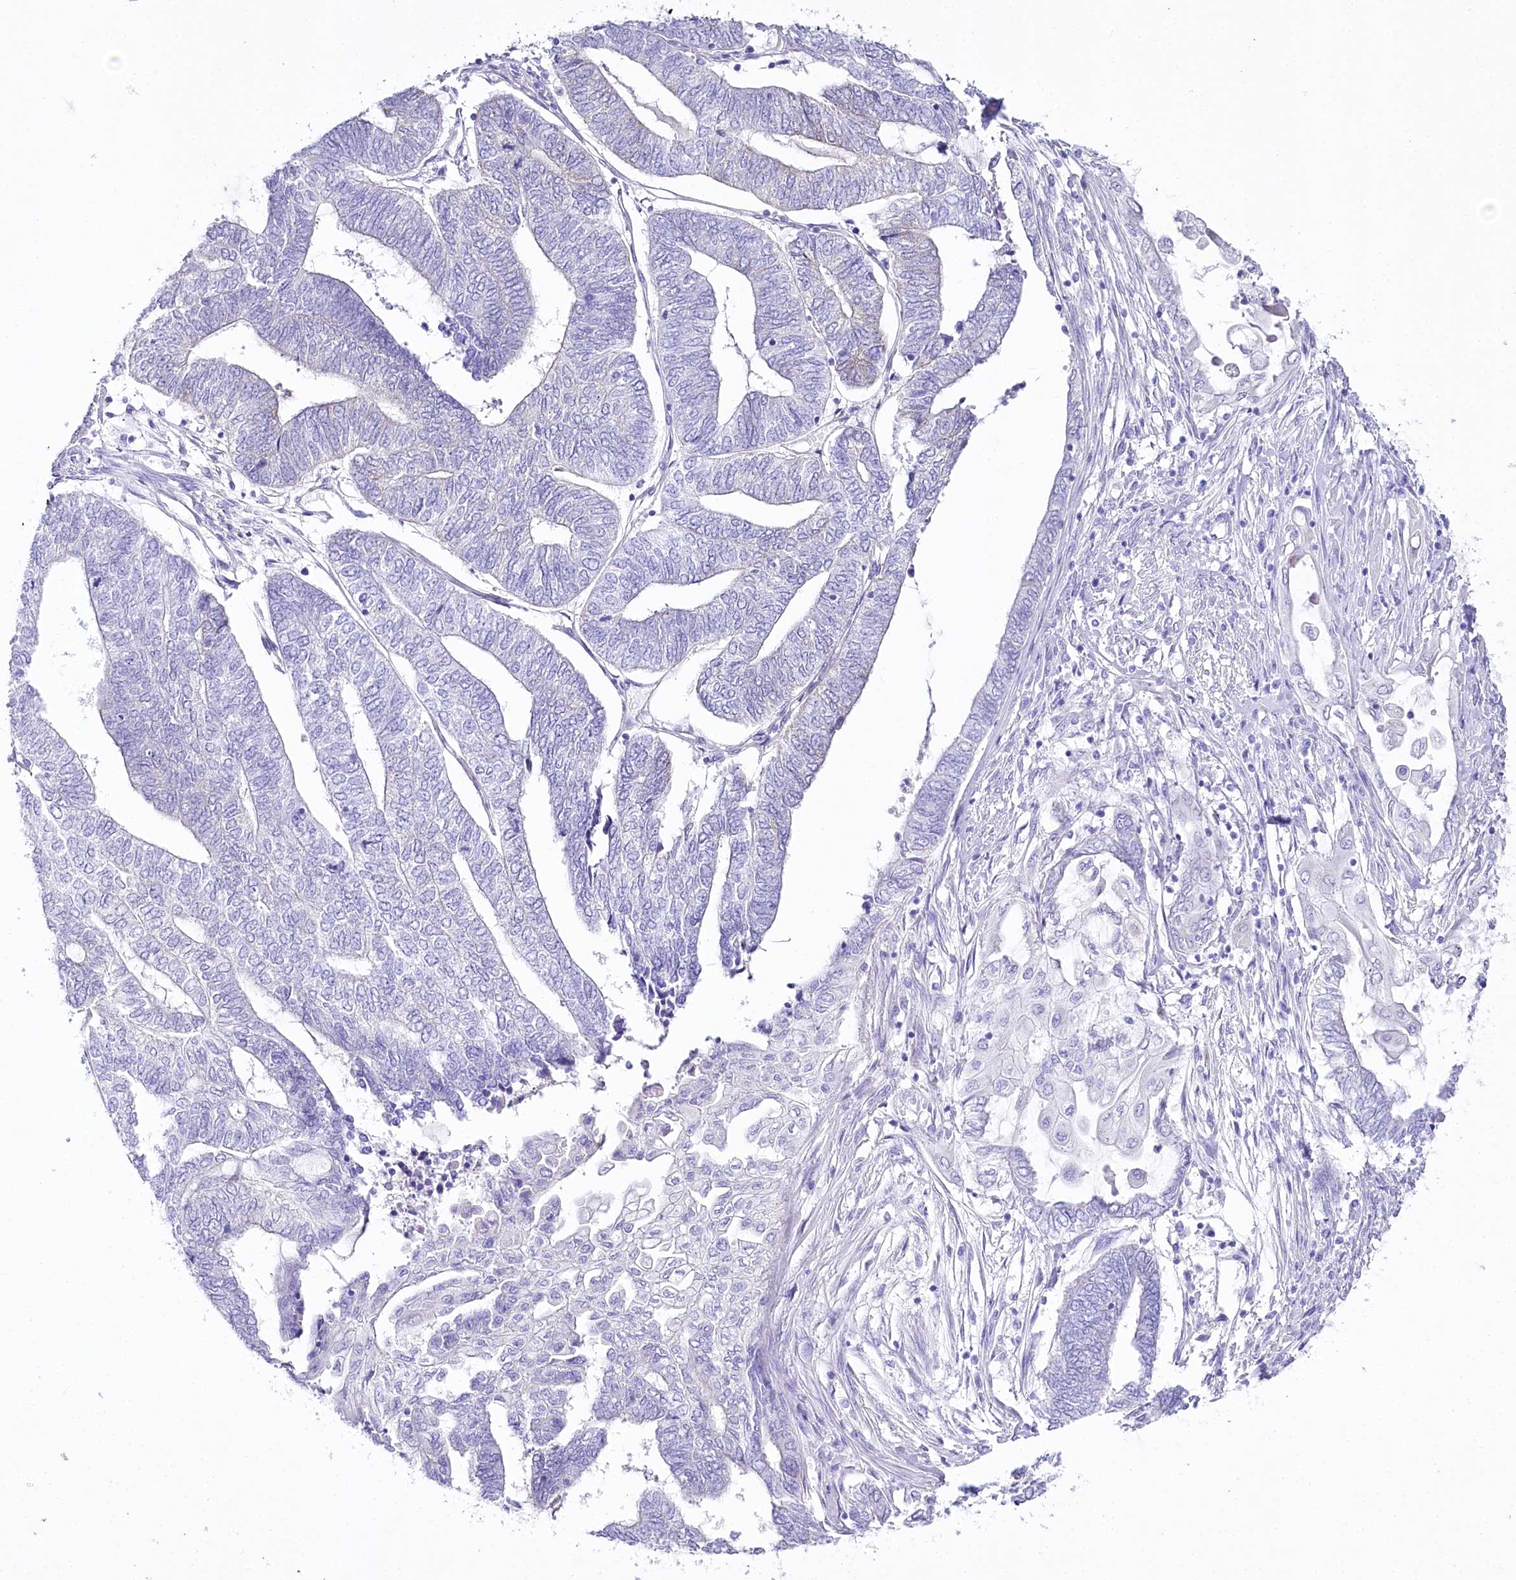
{"staining": {"intensity": "negative", "quantity": "none", "location": "none"}, "tissue": "endometrial cancer", "cell_type": "Tumor cells", "image_type": "cancer", "snomed": [{"axis": "morphology", "description": "Adenocarcinoma, NOS"}, {"axis": "topography", "description": "Uterus"}, {"axis": "topography", "description": "Endometrium"}], "caption": "The immunohistochemistry (IHC) photomicrograph has no significant staining in tumor cells of endometrial cancer (adenocarcinoma) tissue. (Immunohistochemistry, brightfield microscopy, high magnification).", "gene": "CSN3", "patient": {"sex": "female", "age": 70}}